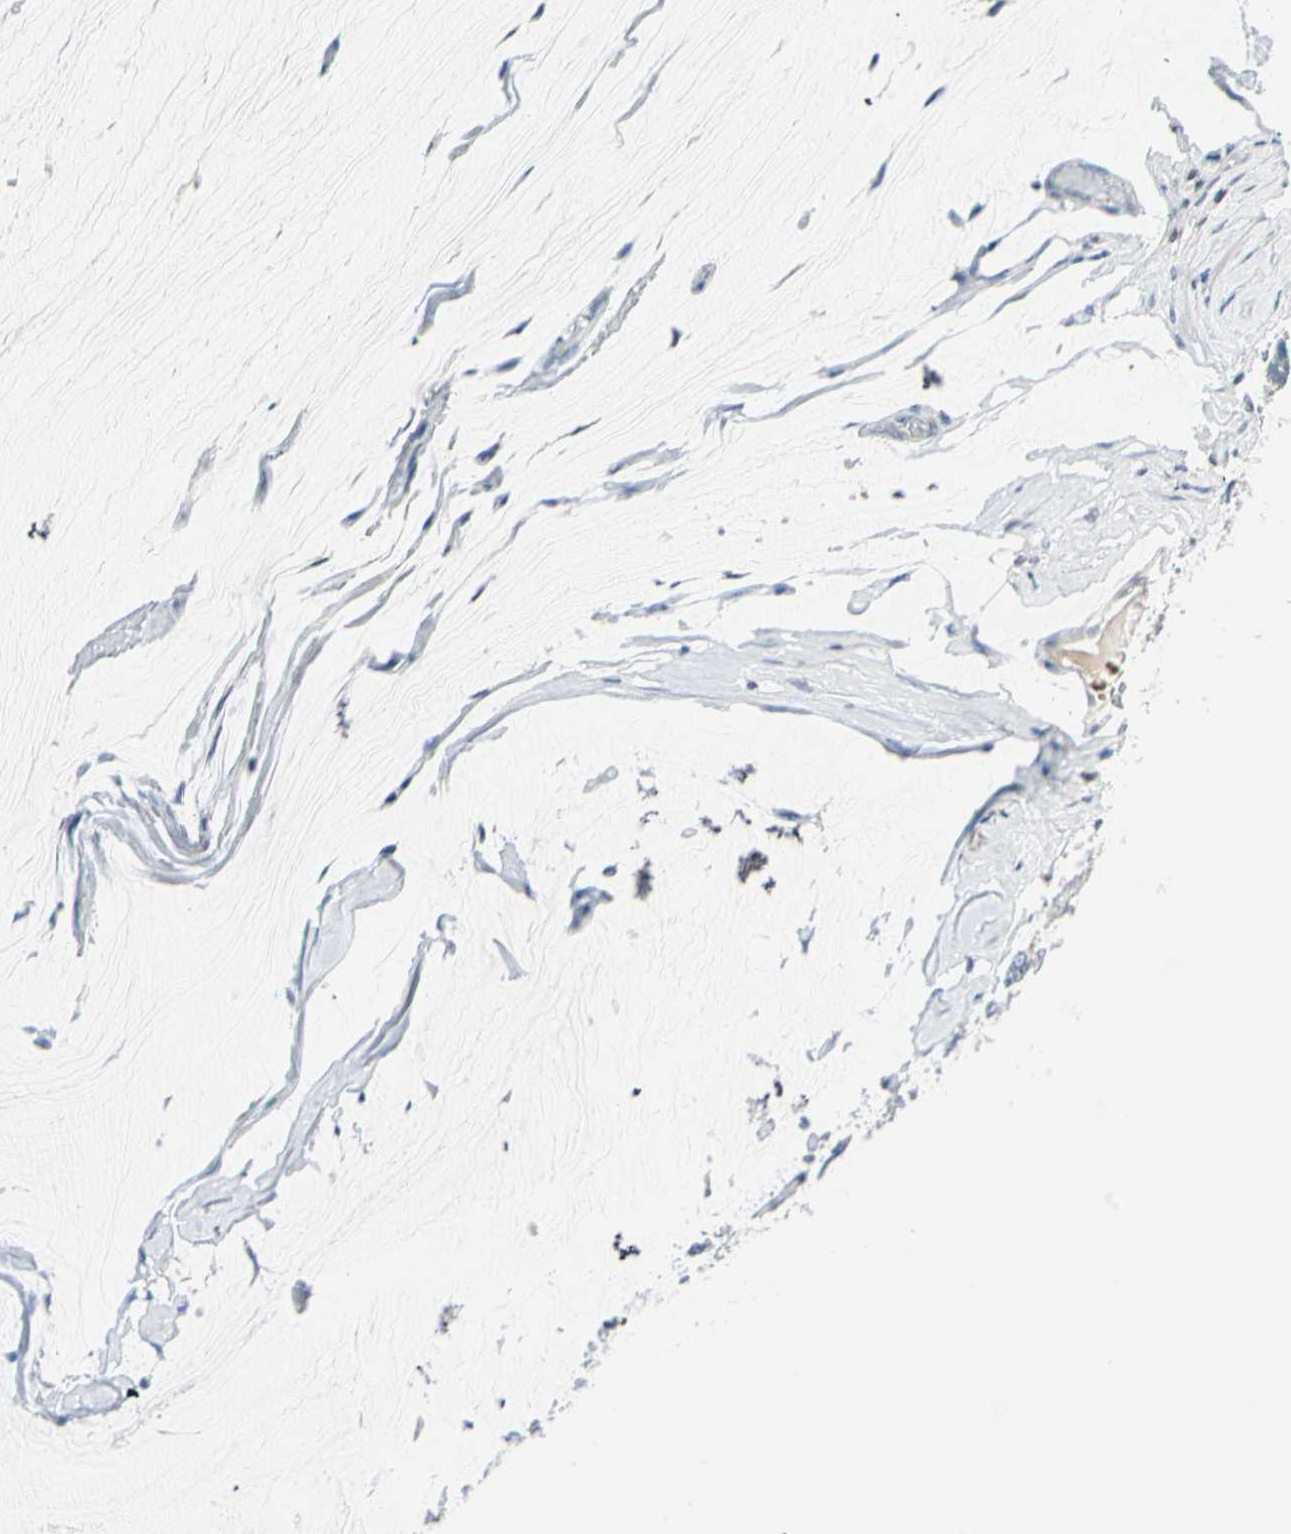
{"staining": {"intensity": "negative", "quantity": "none", "location": "none"}, "tissue": "ovarian cancer", "cell_type": "Tumor cells", "image_type": "cancer", "snomed": [{"axis": "morphology", "description": "Cystadenocarcinoma, mucinous, NOS"}, {"axis": "topography", "description": "Ovary"}], "caption": "Tumor cells show no significant protein staining in ovarian cancer.", "gene": "MLLT10", "patient": {"sex": "female", "age": 39}}